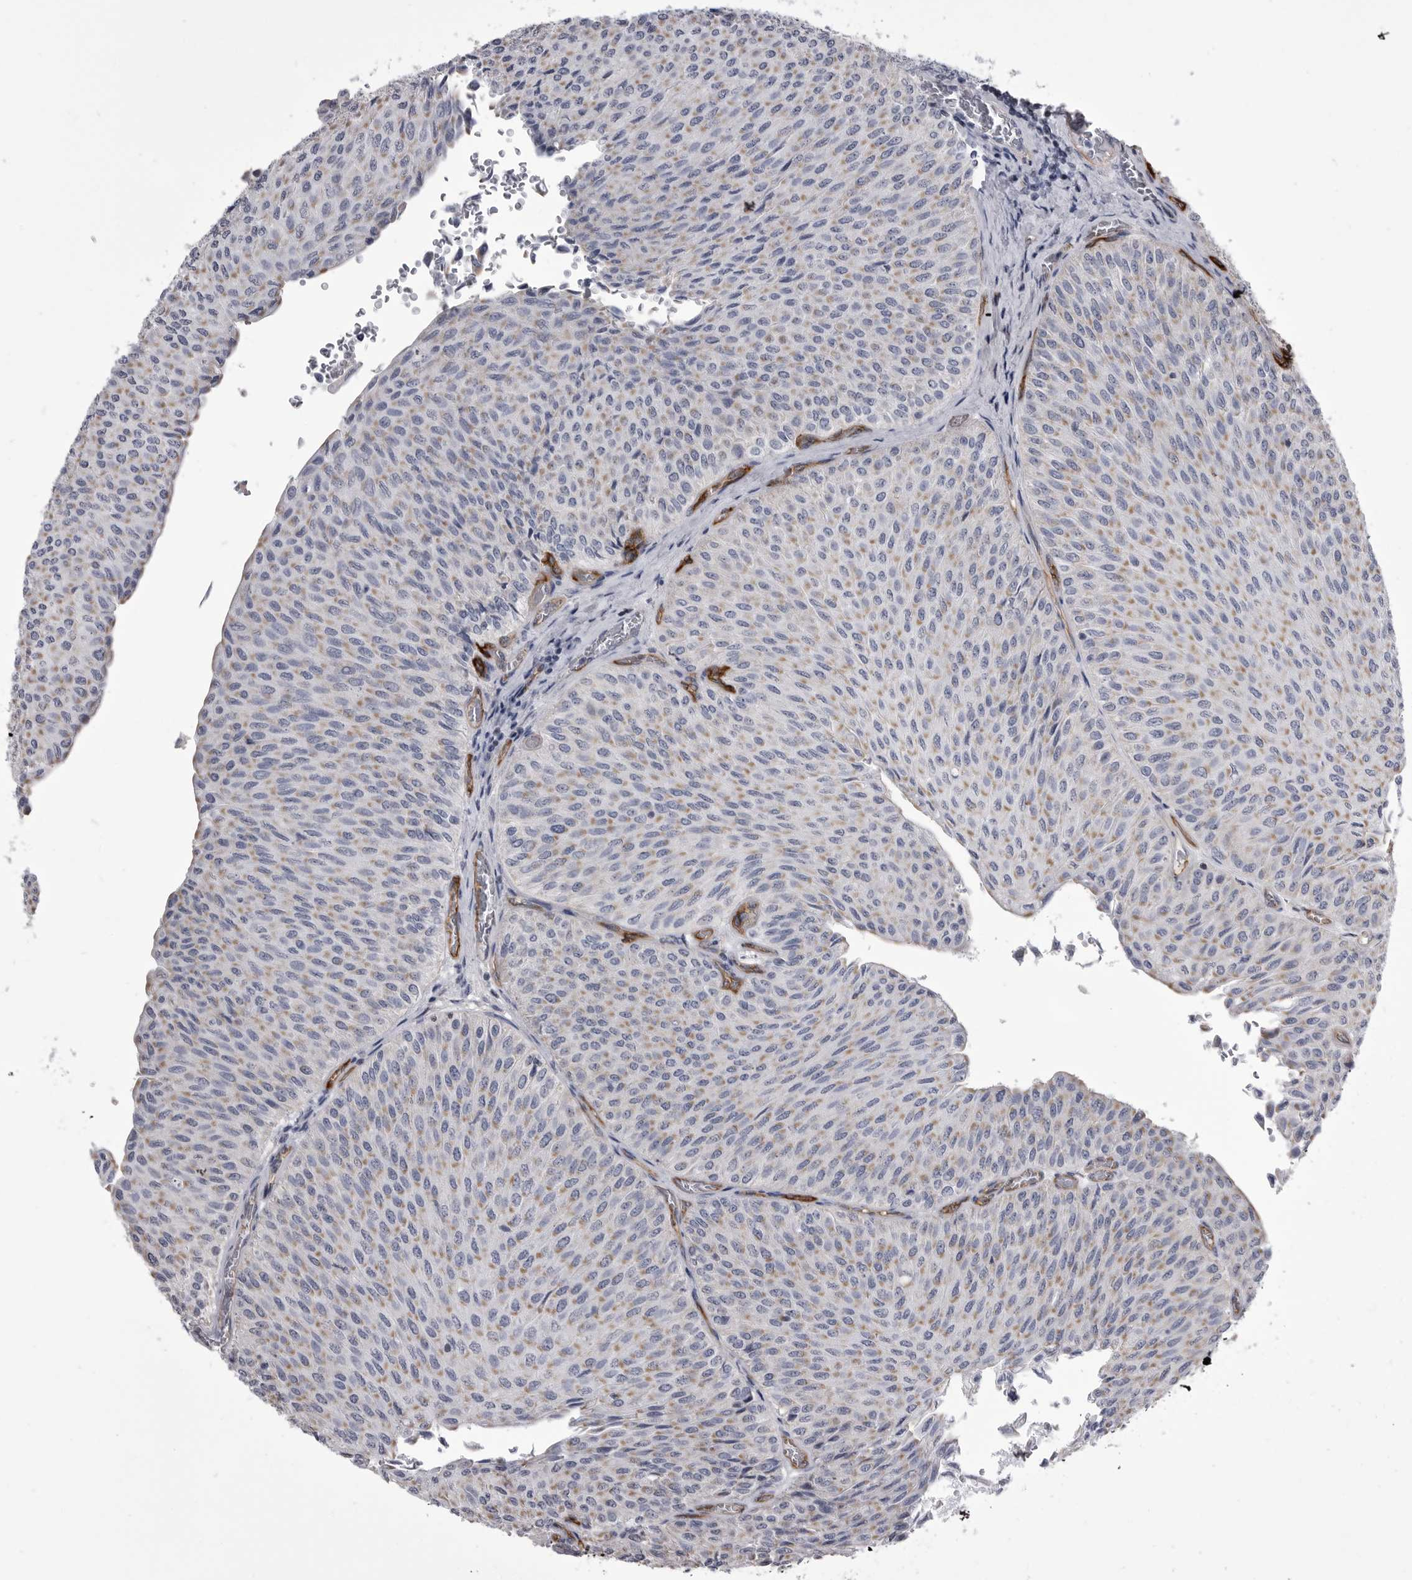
{"staining": {"intensity": "weak", "quantity": ">75%", "location": "cytoplasmic/membranous"}, "tissue": "urothelial cancer", "cell_type": "Tumor cells", "image_type": "cancer", "snomed": [{"axis": "morphology", "description": "Urothelial carcinoma, Low grade"}, {"axis": "topography", "description": "Urinary bladder"}], "caption": "DAB (3,3'-diaminobenzidine) immunohistochemical staining of human urothelial cancer demonstrates weak cytoplasmic/membranous protein expression in about >75% of tumor cells.", "gene": "OPLAH", "patient": {"sex": "male", "age": 78}}